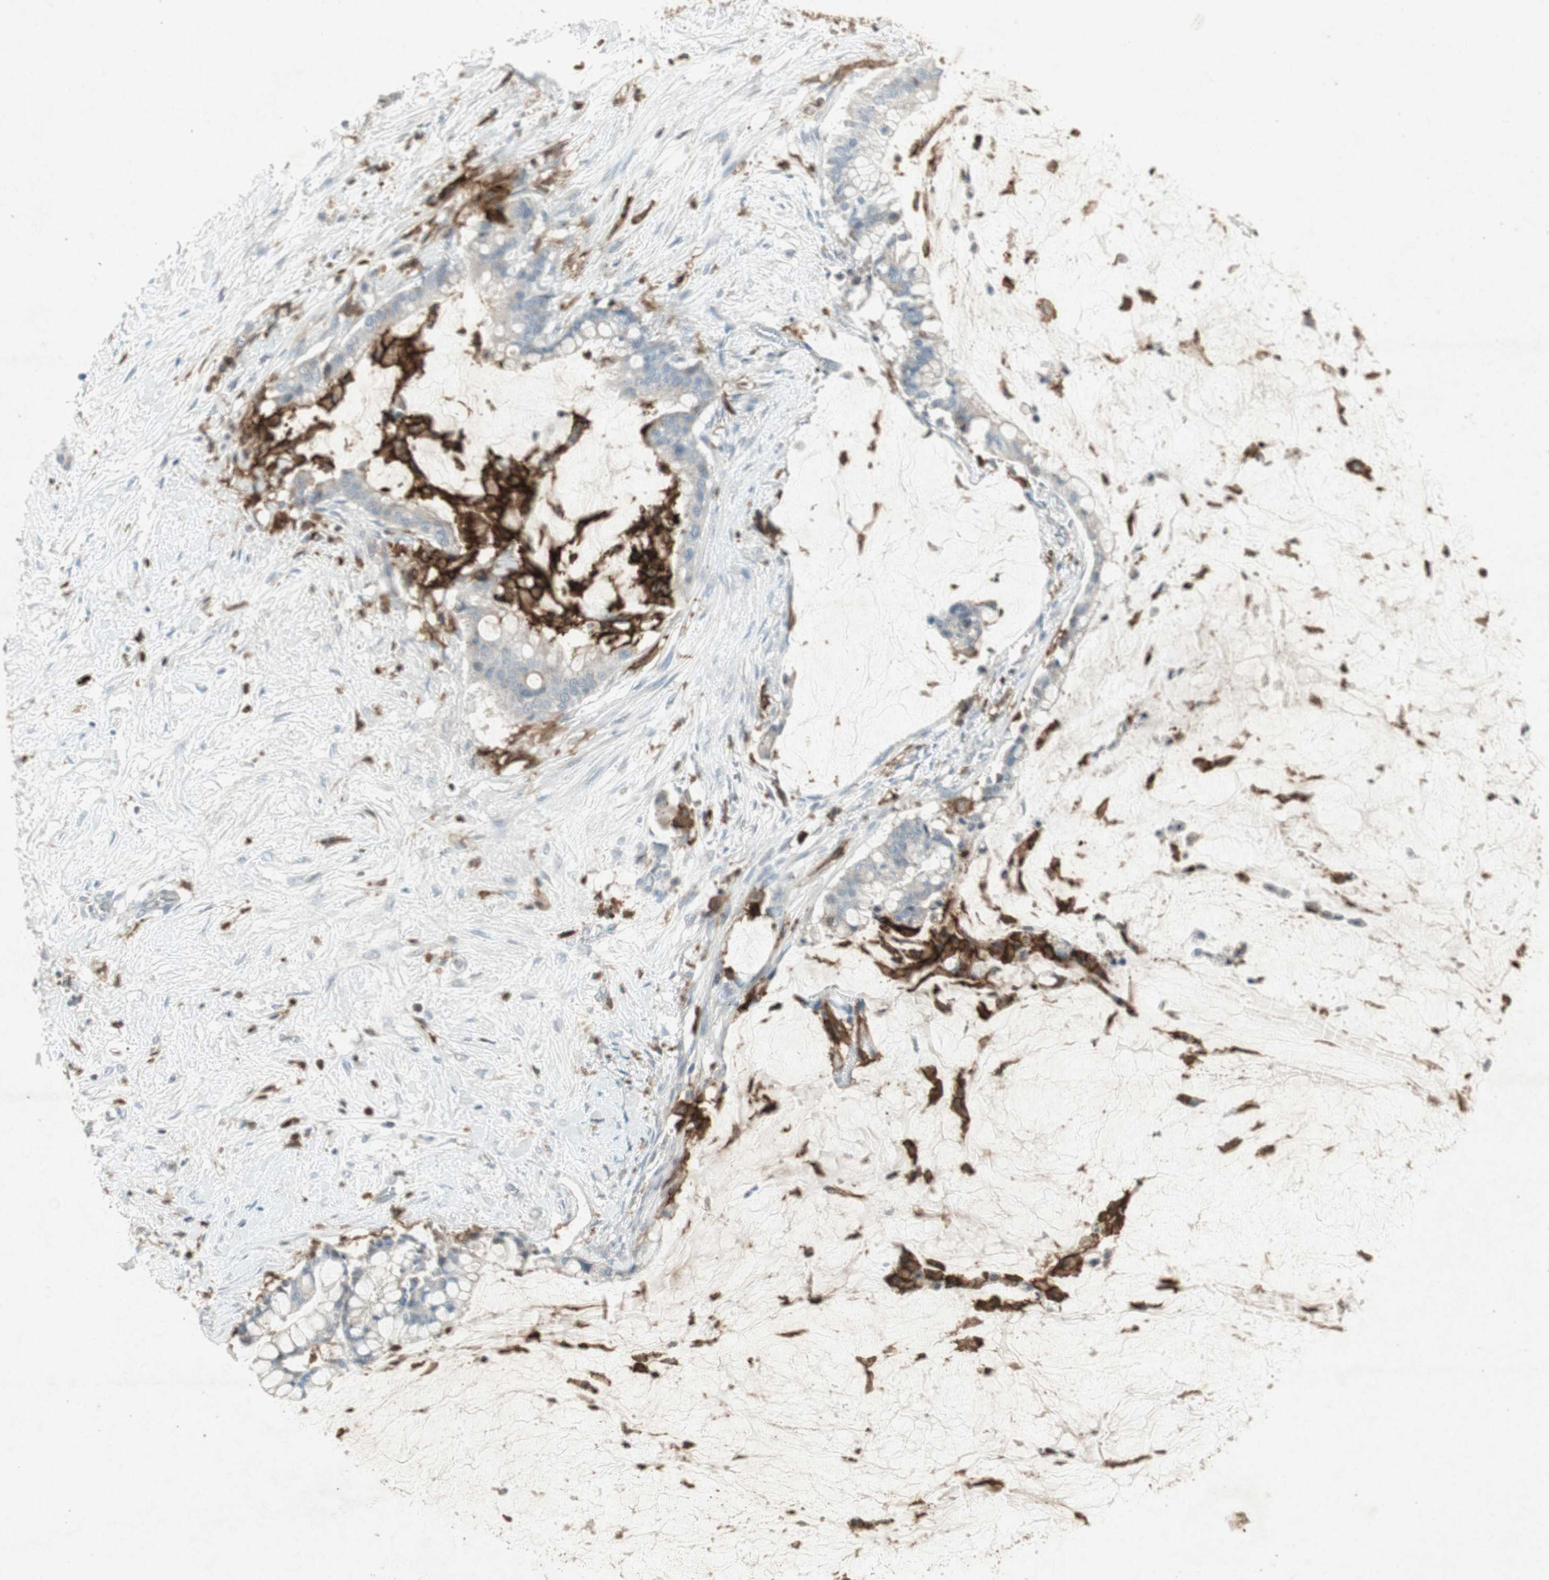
{"staining": {"intensity": "weak", "quantity": "25%-75%", "location": "cytoplasmic/membranous"}, "tissue": "pancreatic cancer", "cell_type": "Tumor cells", "image_type": "cancer", "snomed": [{"axis": "morphology", "description": "Adenocarcinoma, NOS"}, {"axis": "topography", "description": "Pancreas"}], "caption": "The micrograph reveals staining of pancreatic cancer (adenocarcinoma), revealing weak cytoplasmic/membranous protein expression (brown color) within tumor cells. (Stains: DAB (3,3'-diaminobenzidine) in brown, nuclei in blue, Microscopy: brightfield microscopy at high magnification).", "gene": "TYROBP", "patient": {"sex": "male", "age": 41}}